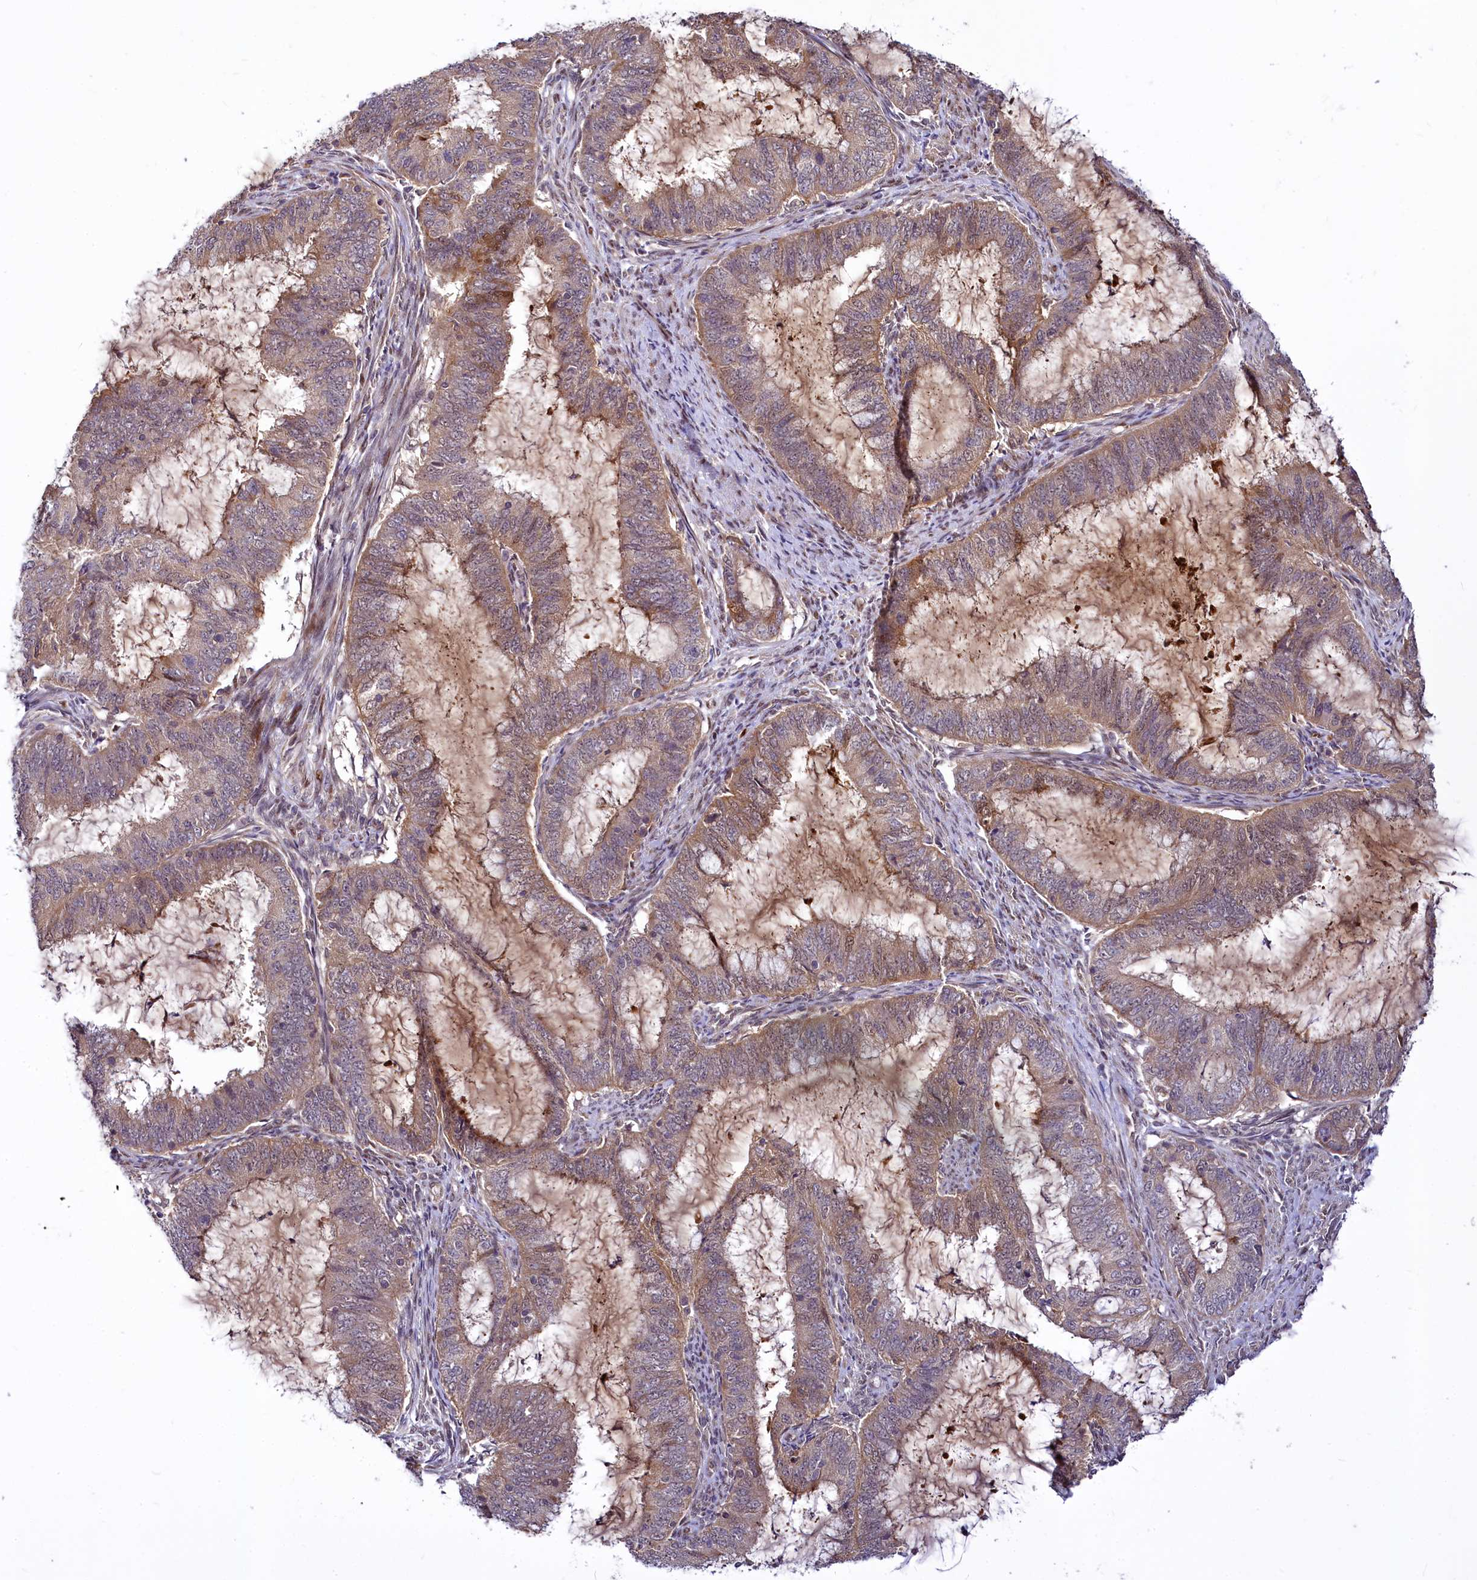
{"staining": {"intensity": "weak", "quantity": "25%-75%", "location": "cytoplasmic/membranous"}, "tissue": "endometrial cancer", "cell_type": "Tumor cells", "image_type": "cancer", "snomed": [{"axis": "morphology", "description": "Adenocarcinoma, NOS"}, {"axis": "topography", "description": "Endometrium"}], "caption": "Endometrial cancer (adenocarcinoma) was stained to show a protein in brown. There is low levels of weak cytoplasmic/membranous positivity in approximately 25%-75% of tumor cells.", "gene": "MAML2", "patient": {"sex": "female", "age": 51}}